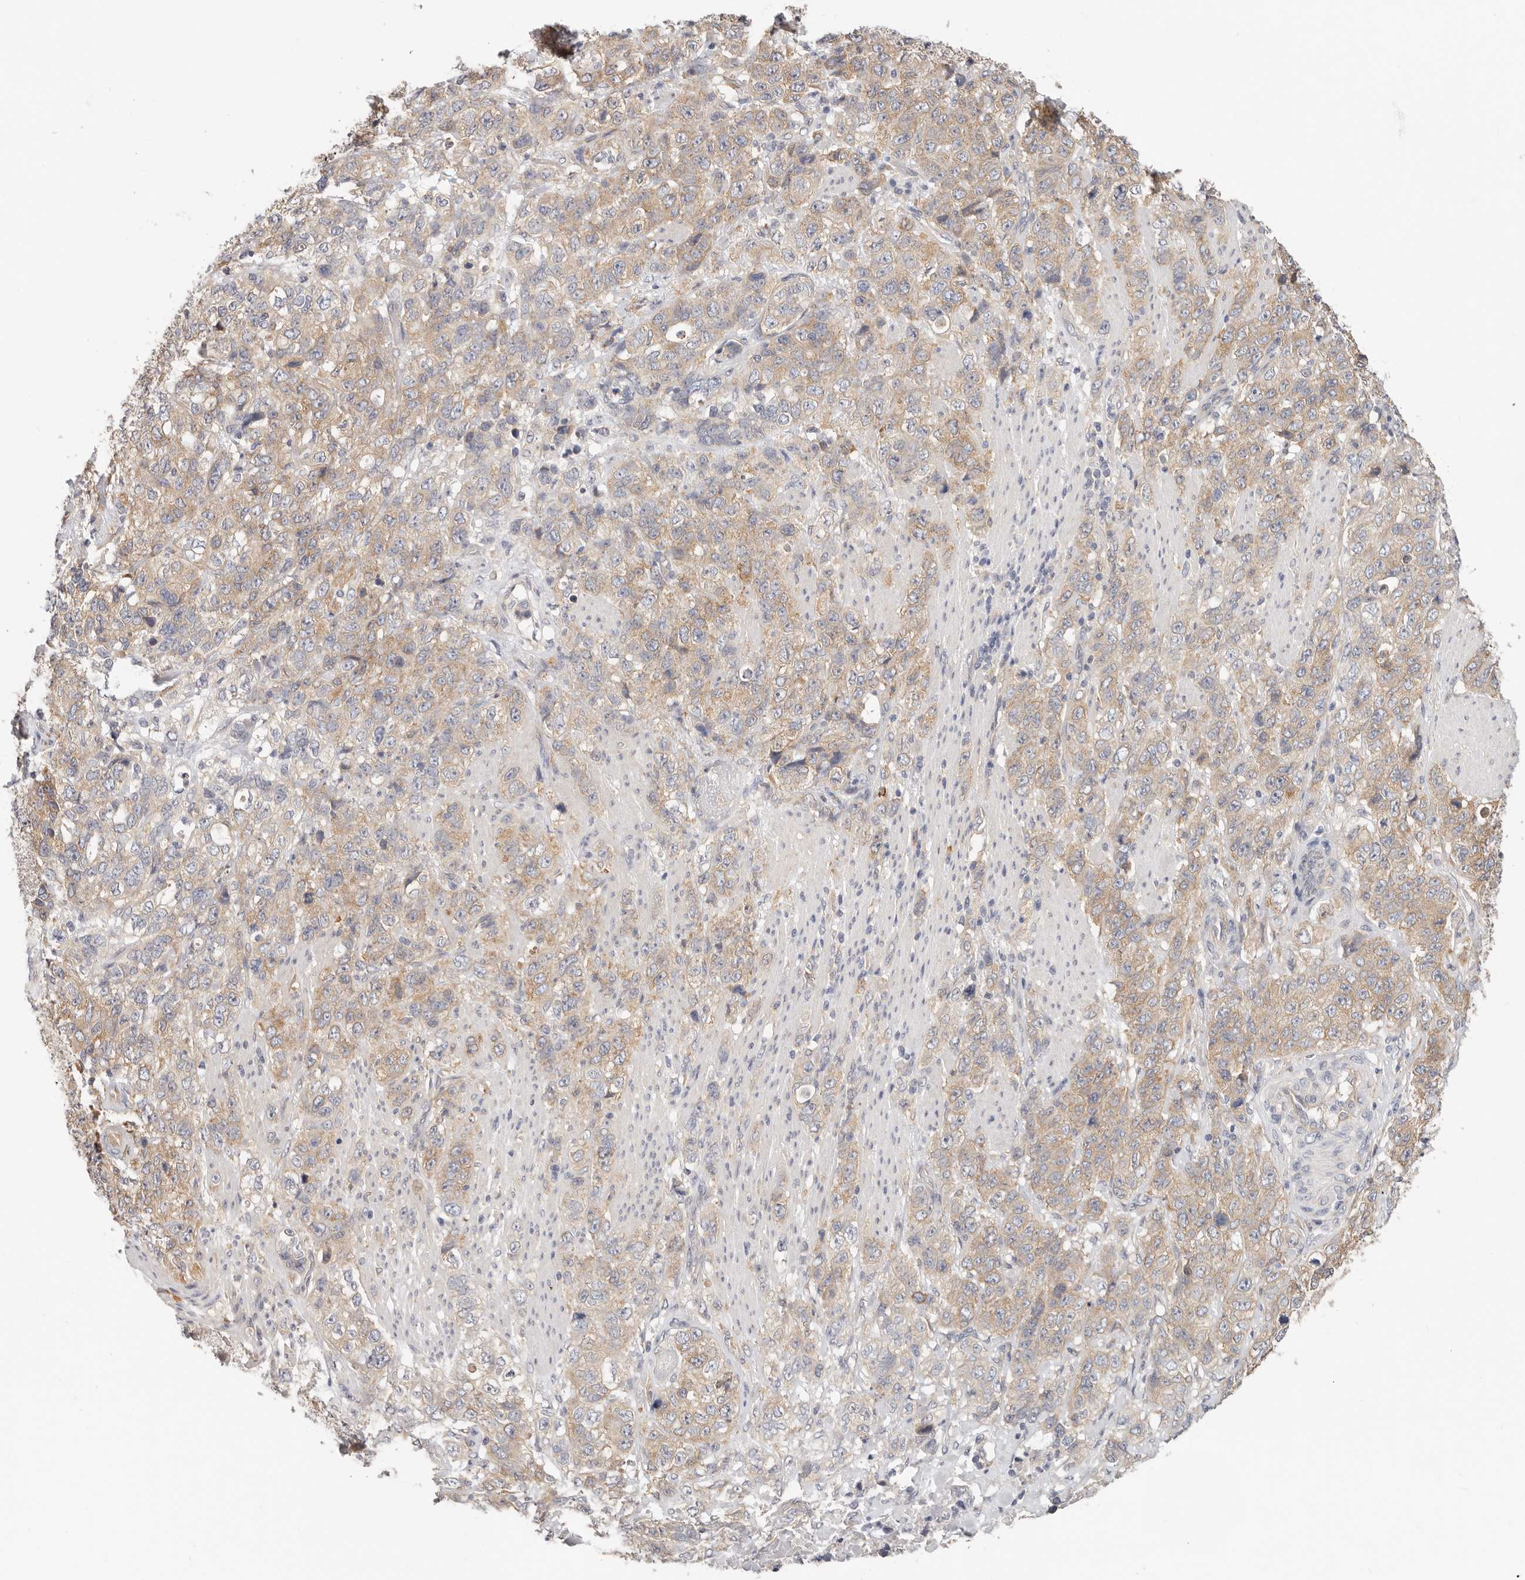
{"staining": {"intensity": "weak", "quantity": ">75%", "location": "cytoplasmic/membranous"}, "tissue": "stomach cancer", "cell_type": "Tumor cells", "image_type": "cancer", "snomed": [{"axis": "morphology", "description": "Adenocarcinoma, NOS"}, {"axis": "topography", "description": "Stomach"}], "caption": "Approximately >75% of tumor cells in human adenocarcinoma (stomach) exhibit weak cytoplasmic/membranous protein staining as visualized by brown immunohistochemical staining.", "gene": "AFDN", "patient": {"sex": "male", "age": 48}}